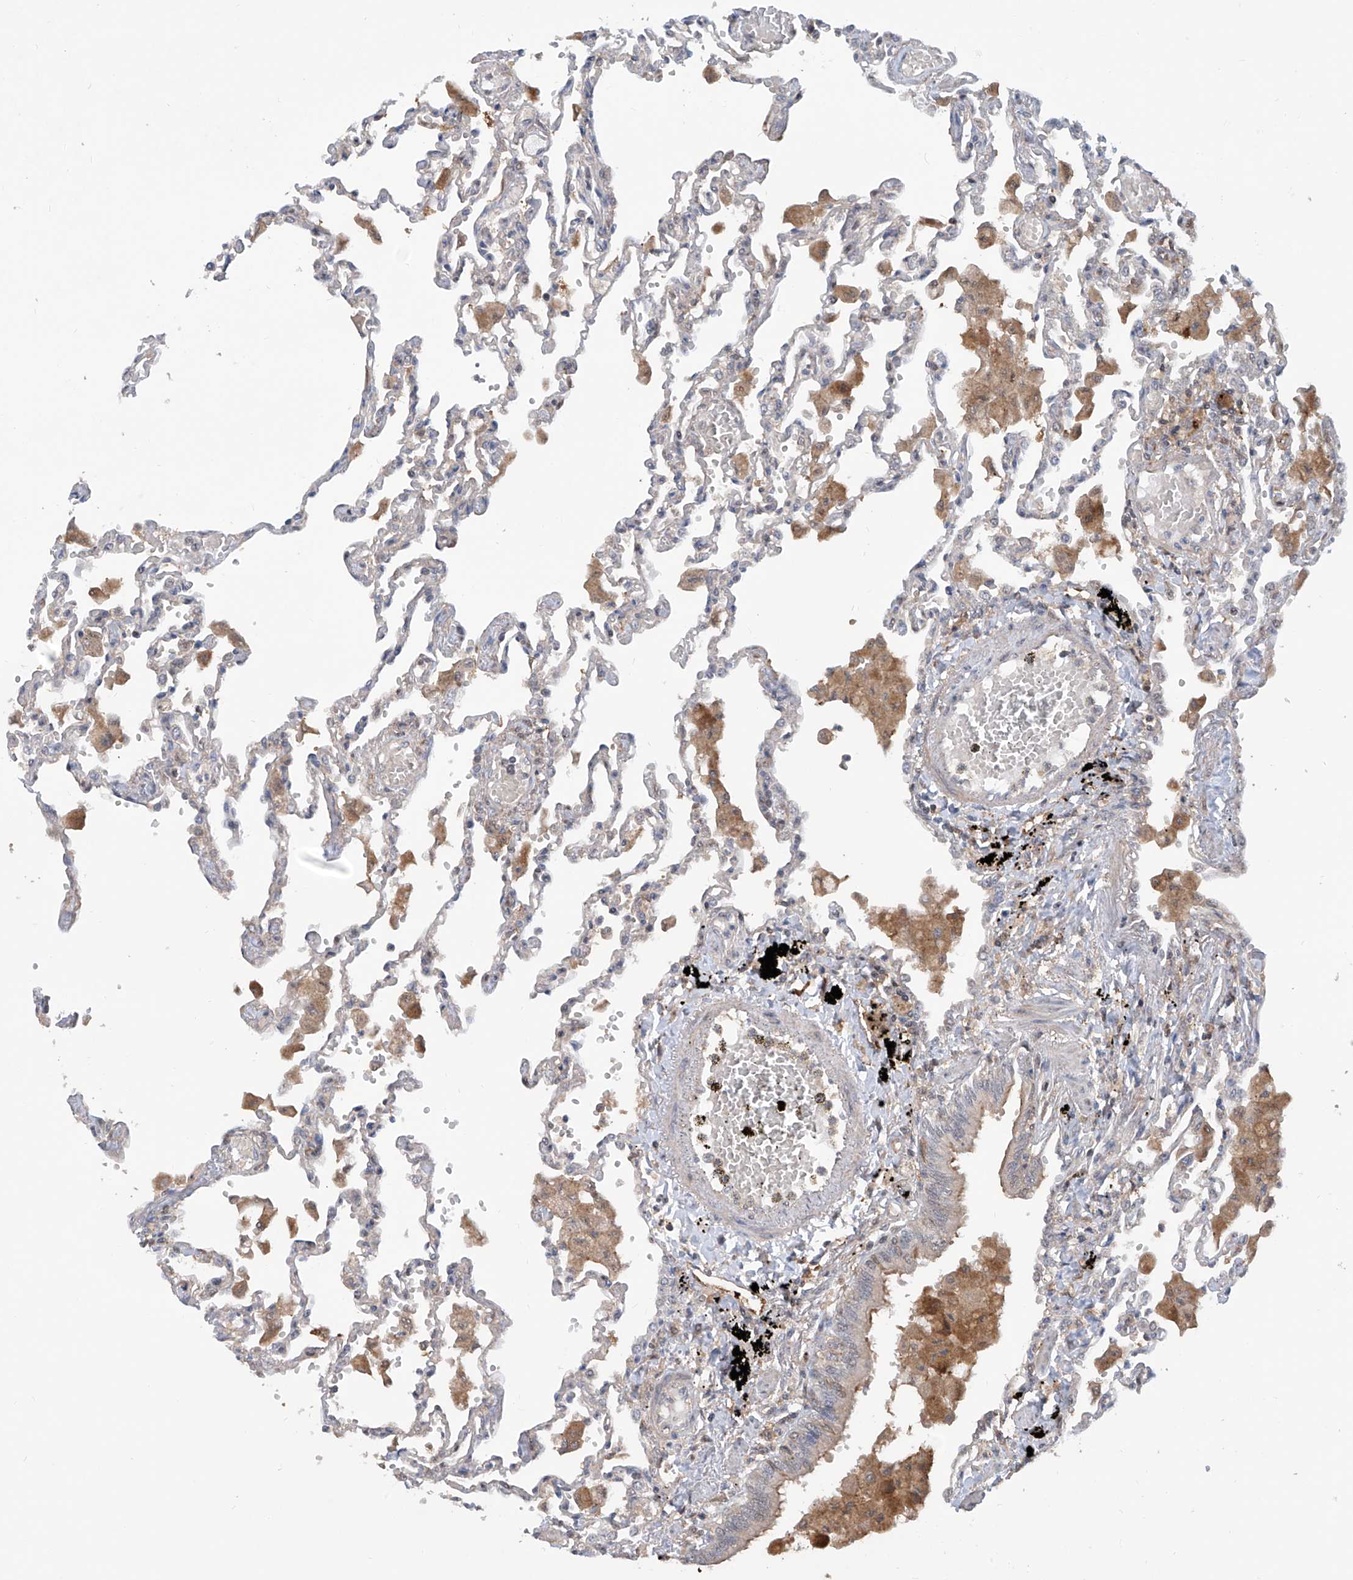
{"staining": {"intensity": "weak", "quantity": "<25%", "location": "cytoplasmic/membranous"}, "tissue": "lung", "cell_type": "Alveolar cells", "image_type": "normal", "snomed": [{"axis": "morphology", "description": "Normal tissue, NOS"}, {"axis": "topography", "description": "Bronchus"}, {"axis": "topography", "description": "Lung"}], "caption": "Immunohistochemical staining of normal human lung shows no significant expression in alveolar cells.", "gene": "HOXC8", "patient": {"sex": "female", "age": 49}}